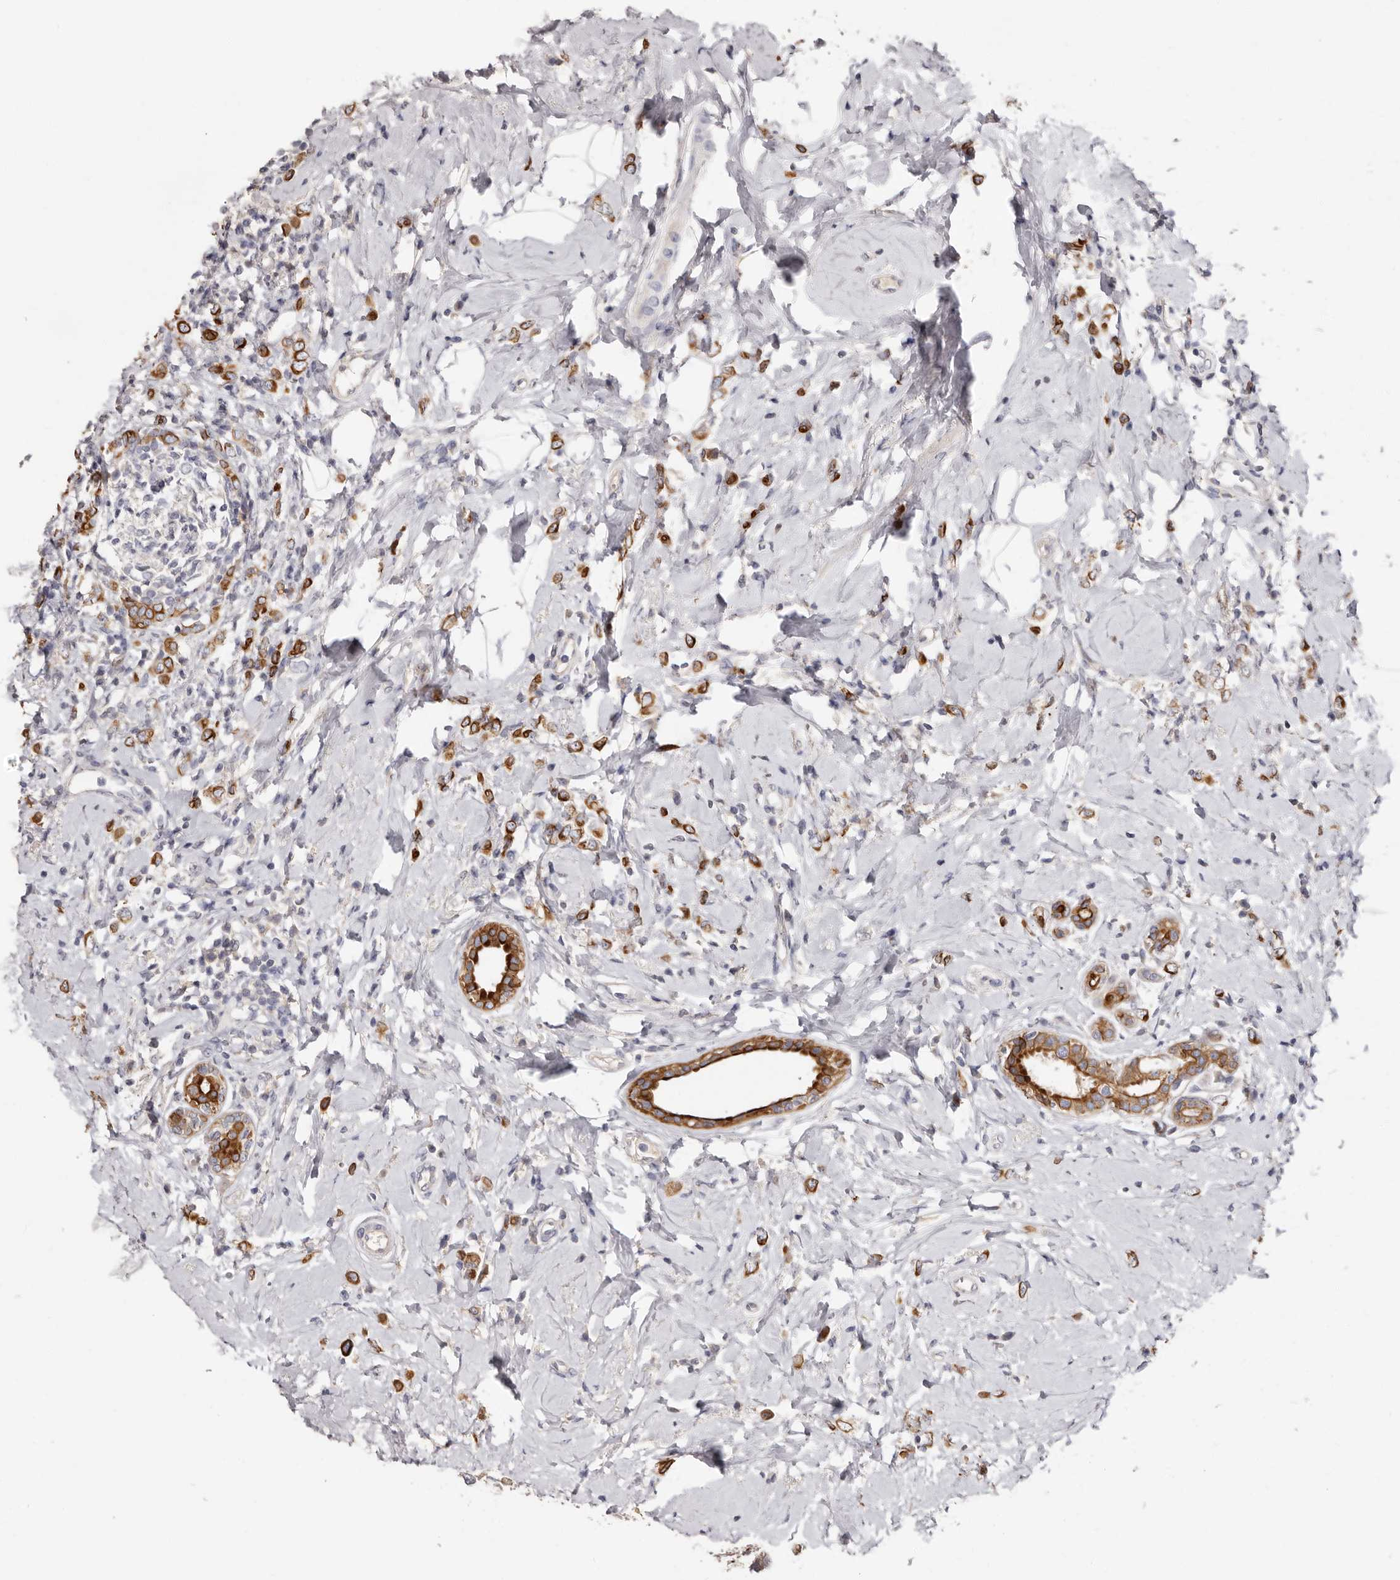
{"staining": {"intensity": "moderate", "quantity": ">75%", "location": "cytoplasmic/membranous"}, "tissue": "breast cancer", "cell_type": "Tumor cells", "image_type": "cancer", "snomed": [{"axis": "morphology", "description": "Lobular carcinoma"}, {"axis": "topography", "description": "Breast"}], "caption": "A micrograph of human breast cancer stained for a protein demonstrates moderate cytoplasmic/membranous brown staining in tumor cells.", "gene": "STK16", "patient": {"sex": "female", "age": 47}}